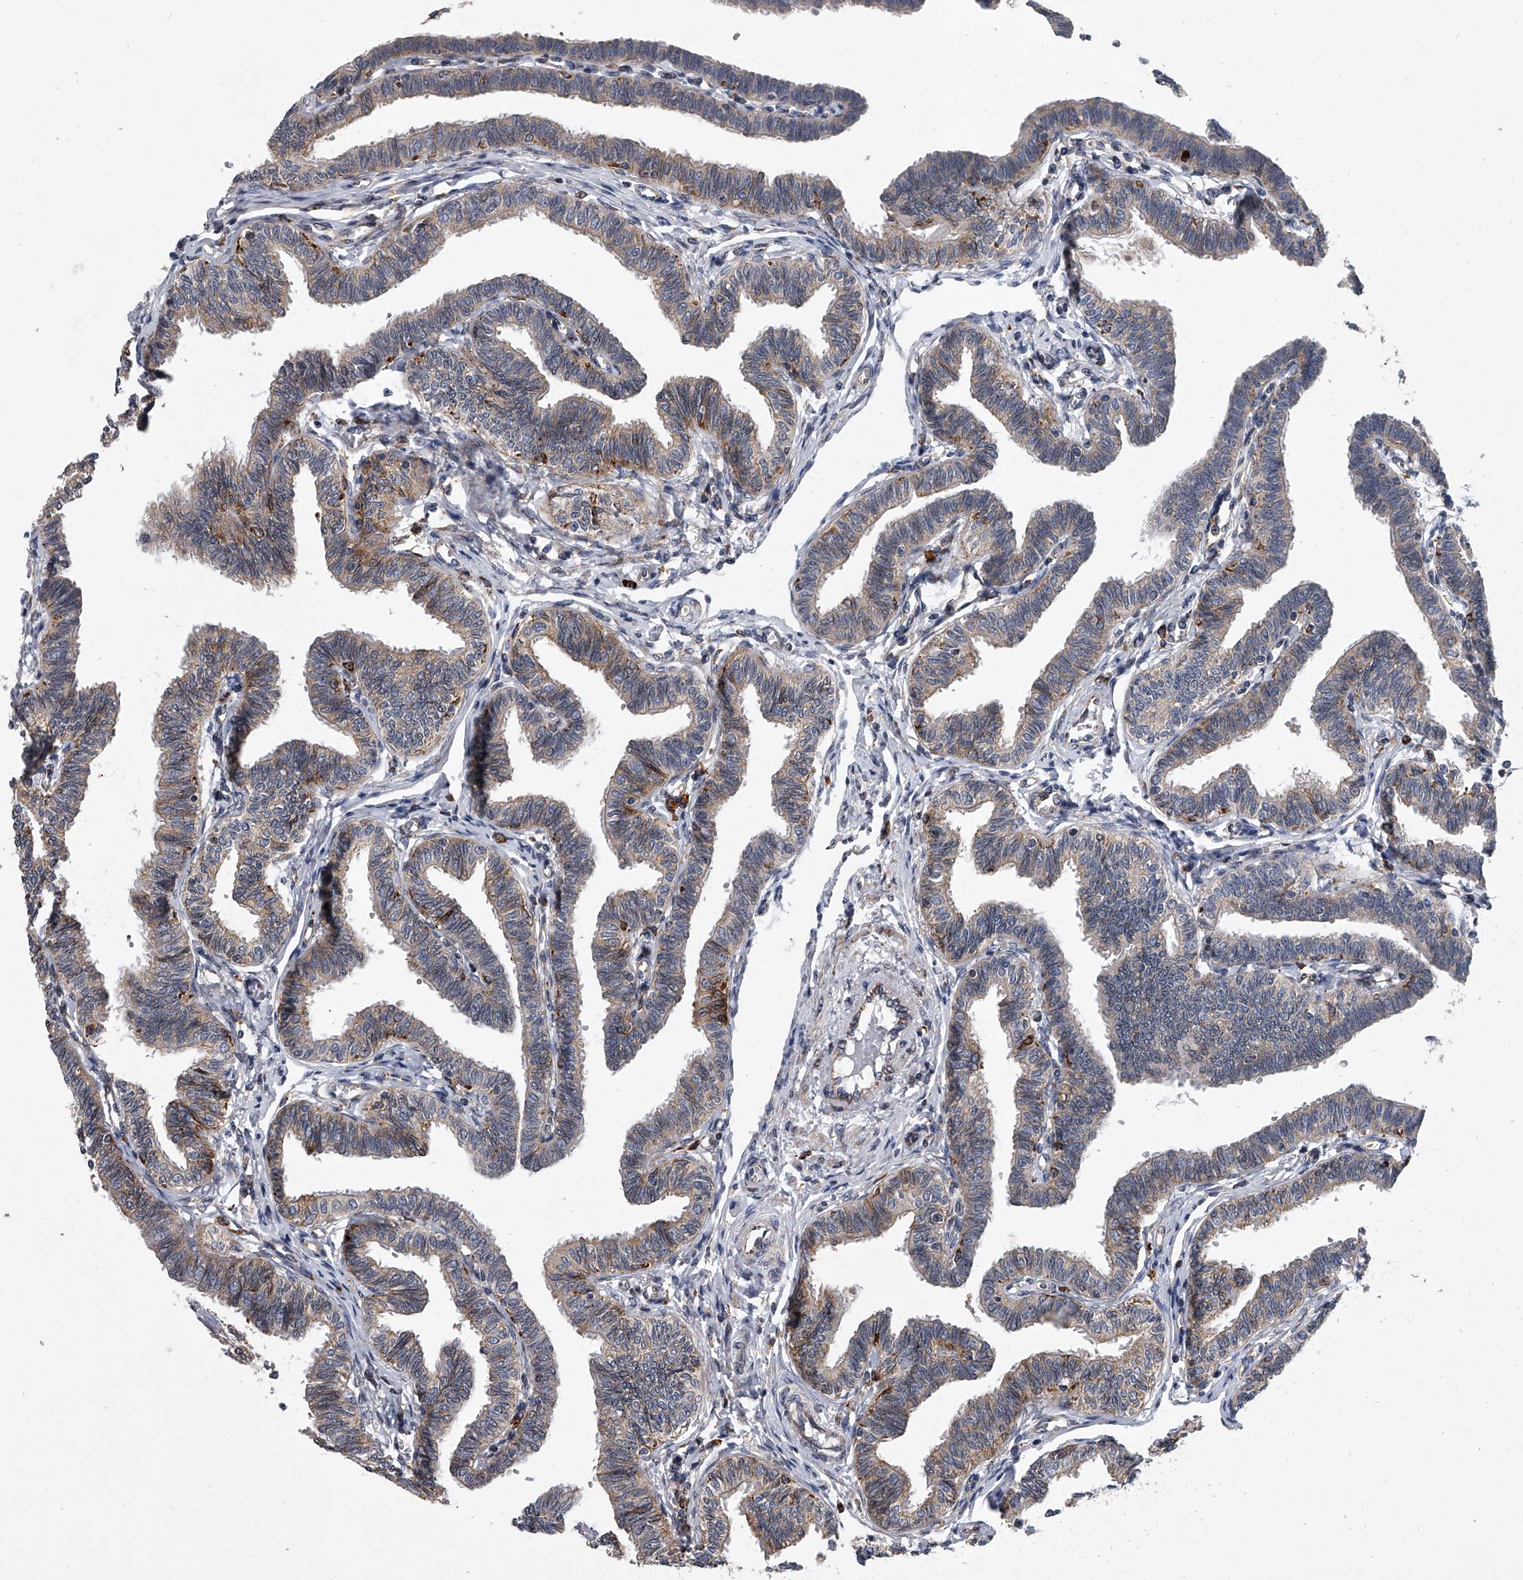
{"staining": {"intensity": "strong", "quantity": "<25%", "location": "cytoplasmic/membranous"}, "tissue": "fallopian tube", "cell_type": "Glandular cells", "image_type": "normal", "snomed": [{"axis": "morphology", "description": "Normal tissue, NOS"}, {"axis": "topography", "description": "Fallopian tube"}, {"axis": "topography", "description": "Ovary"}], "caption": "Immunohistochemistry (DAB (3,3'-diaminobenzidine)) staining of unremarkable human fallopian tube displays strong cytoplasmic/membranous protein staining in approximately <25% of glandular cells.", "gene": "TMEM63C", "patient": {"sex": "female", "age": 23}}